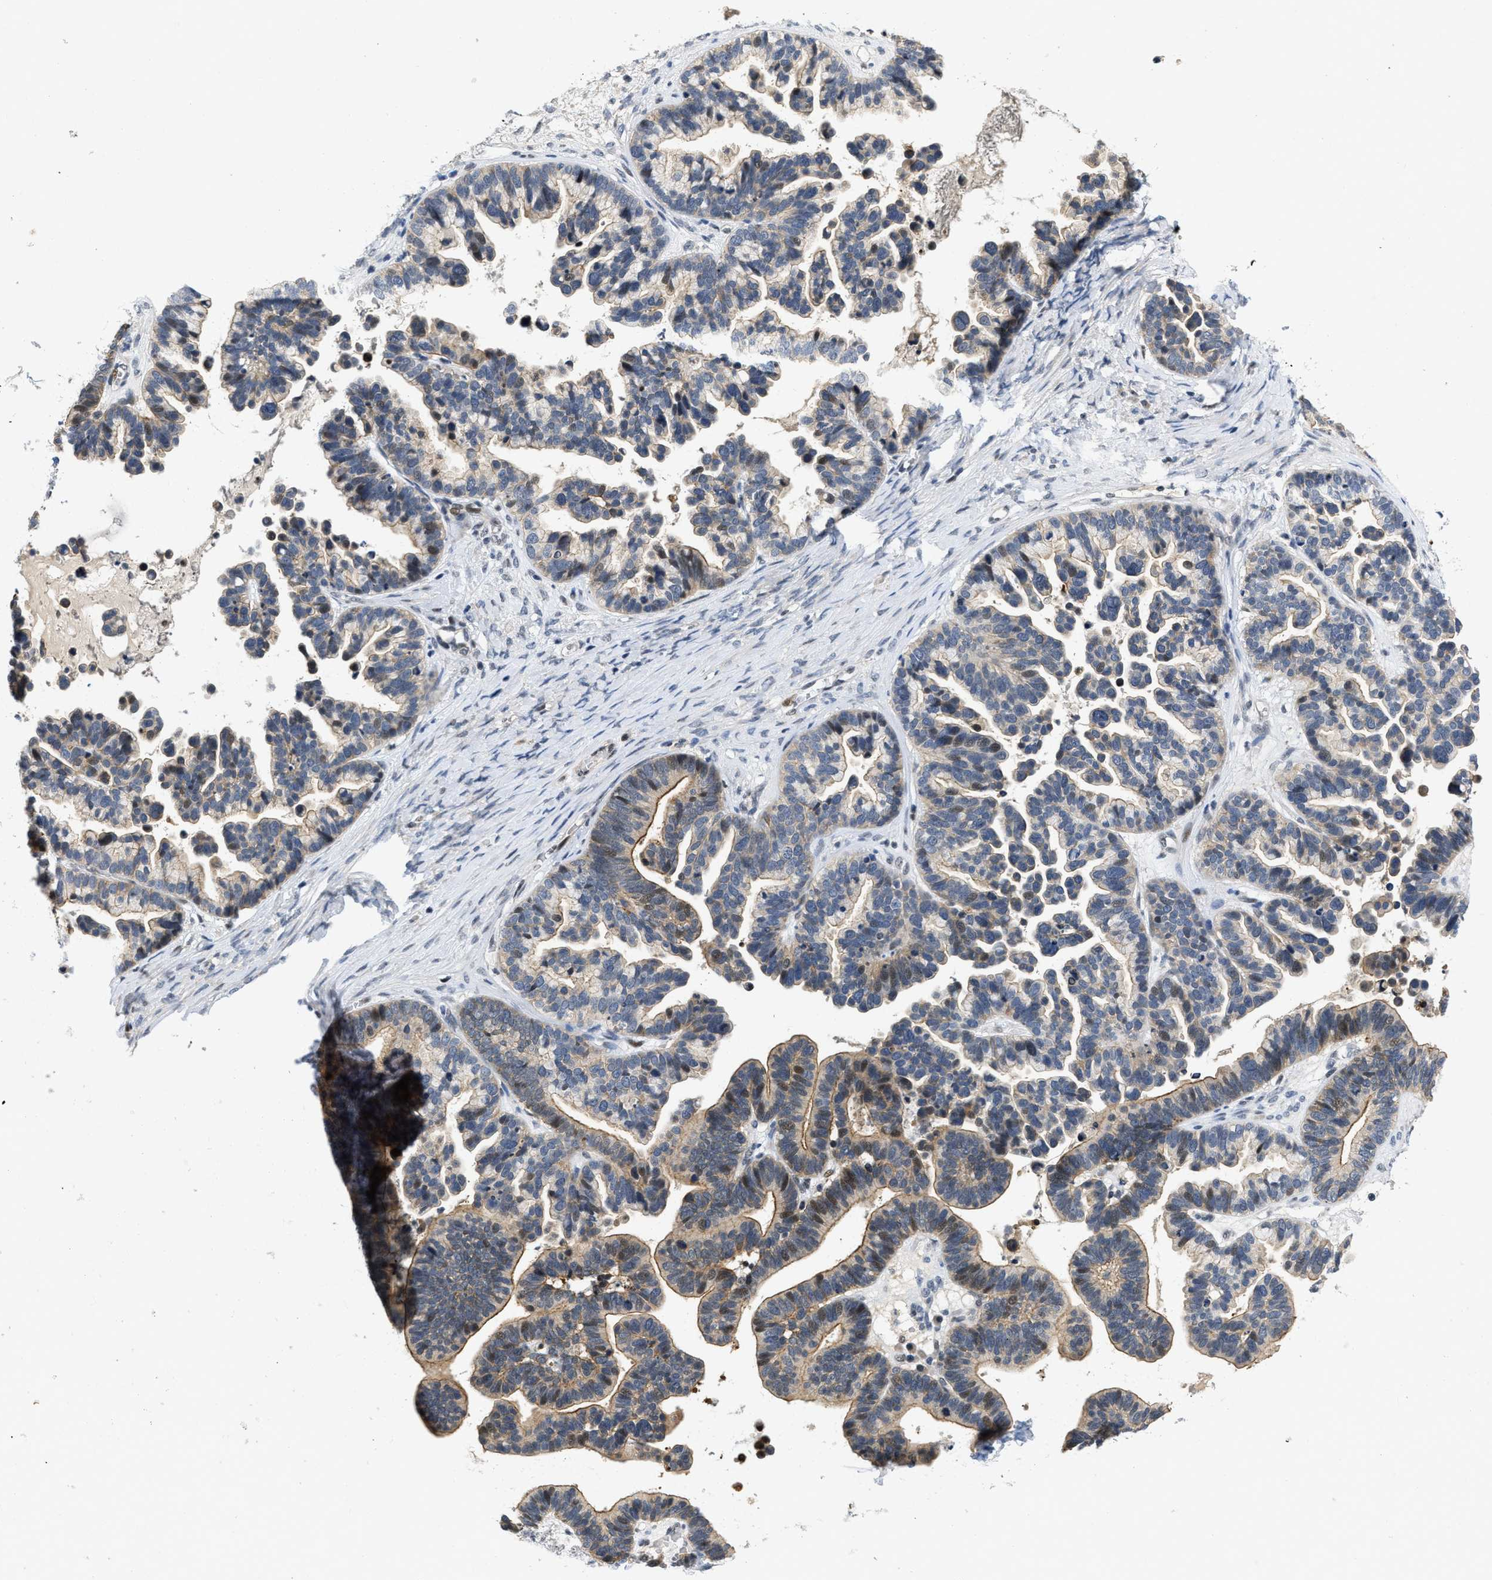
{"staining": {"intensity": "moderate", "quantity": "25%-75%", "location": "cytoplasmic/membranous"}, "tissue": "ovarian cancer", "cell_type": "Tumor cells", "image_type": "cancer", "snomed": [{"axis": "morphology", "description": "Cystadenocarcinoma, serous, NOS"}, {"axis": "topography", "description": "Ovary"}], "caption": "This is an image of immunohistochemistry (IHC) staining of serous cystadenocarcinoma (ovarian), which shows moderate staining in the cytoplasmic/membranous of tumor cells.", "gene": "VIP", "patient": {"sex": "female", "age": 56}}